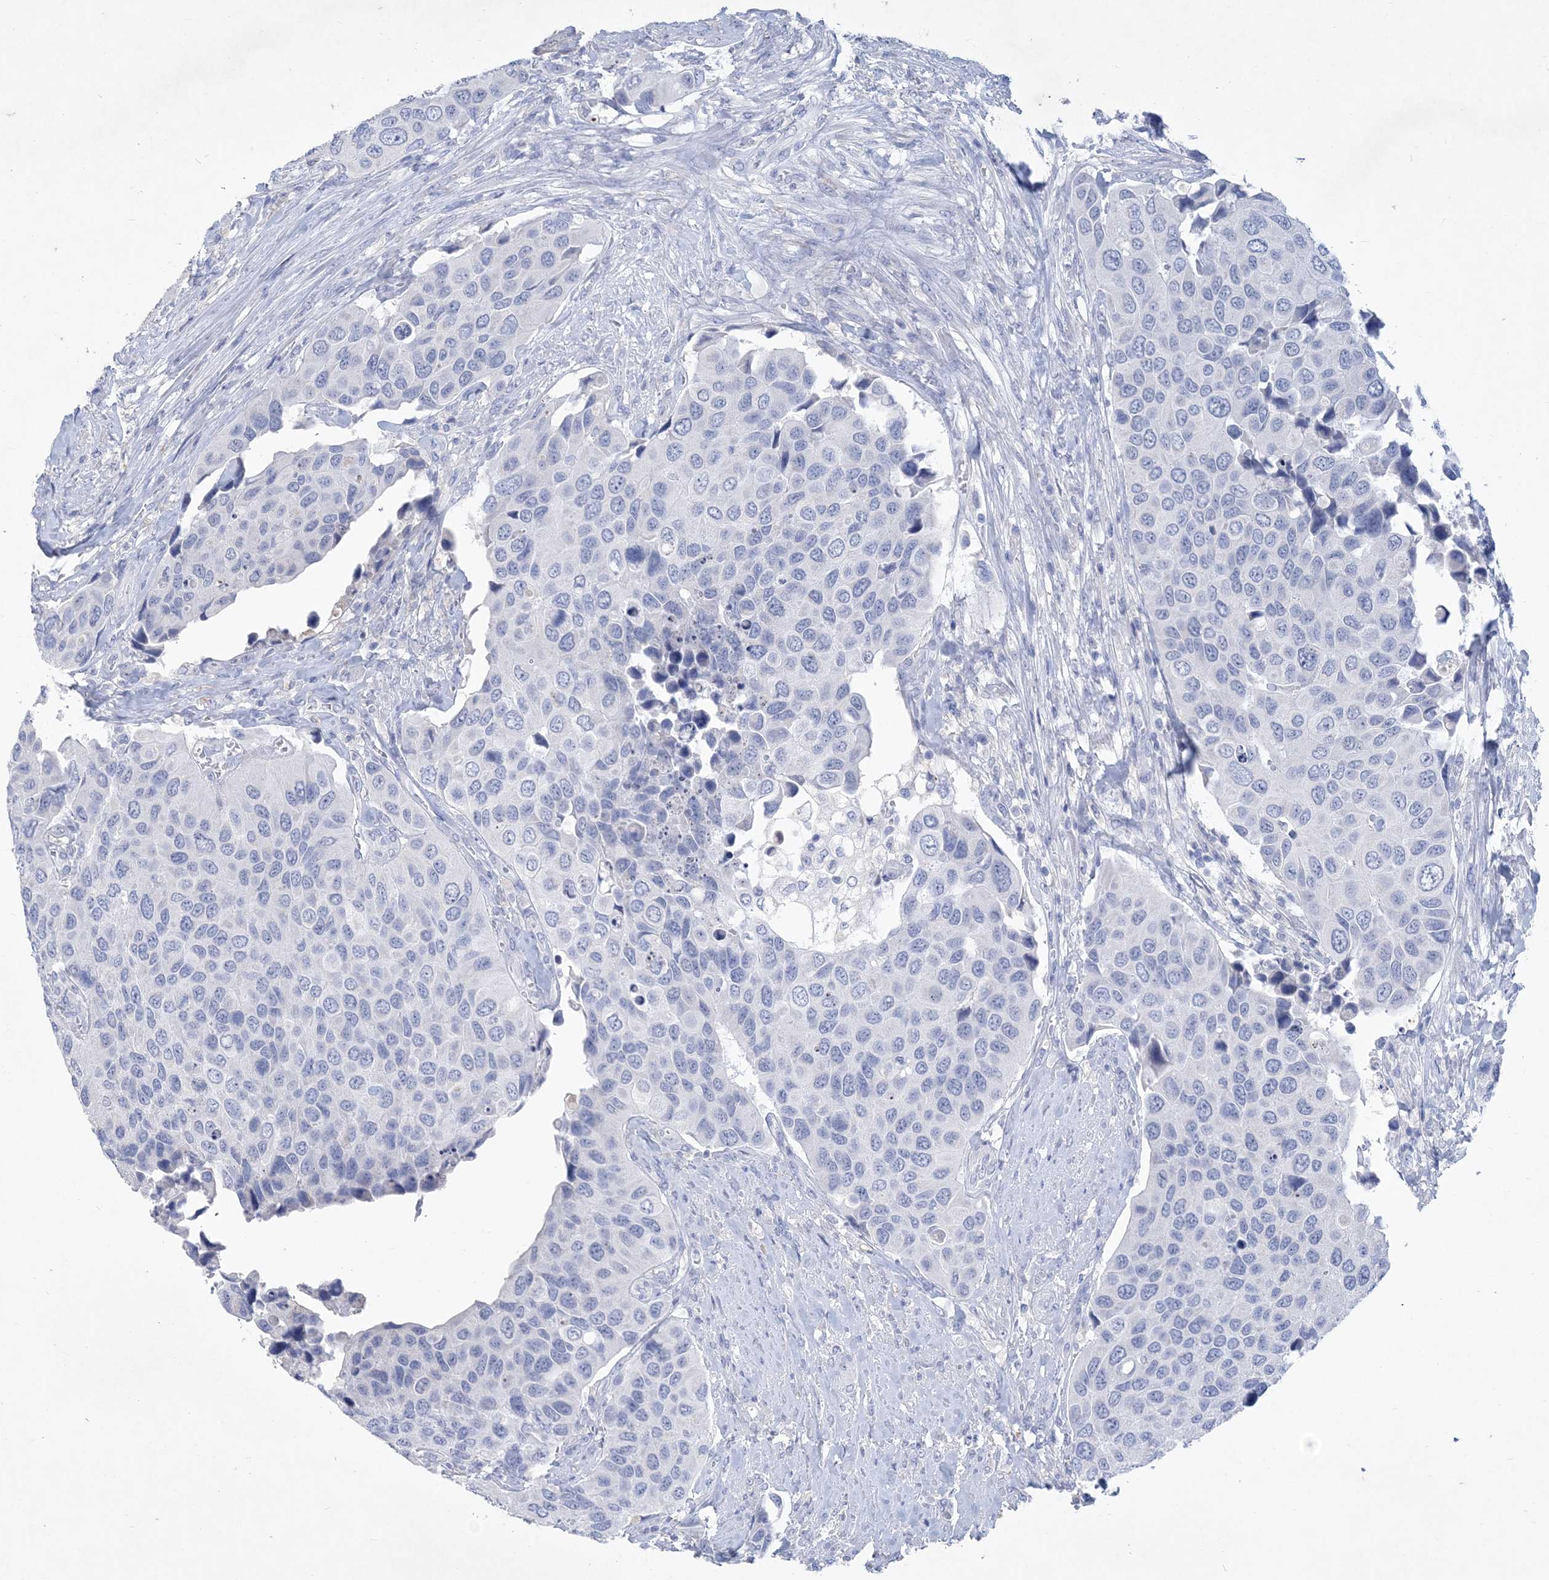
{"staining": {"intensity": "negative", "quantity": "none", "location": "none"}, "tissue": "urothelial cancer", "cell_type": "Tumor cells", "image_type": "cancer", "snomed": [{"axis": "morphology", "description": "Urothelial carcinoma, High grade"}, {"axis": "topography", "description": "Urinary bladder"}], "caption": "Histopathology image shows no significant protein expression in tumor cells of urothelial cancer. (Stains: DAB (3,3'-diaminobenzidine) immunohistochemistry (IHC) with hematoxylin counter stain, Microscopy: brightfield microscopy at high magnification).", "gene": "COPS8", "patient": {"sex": "male", "age": 74}}